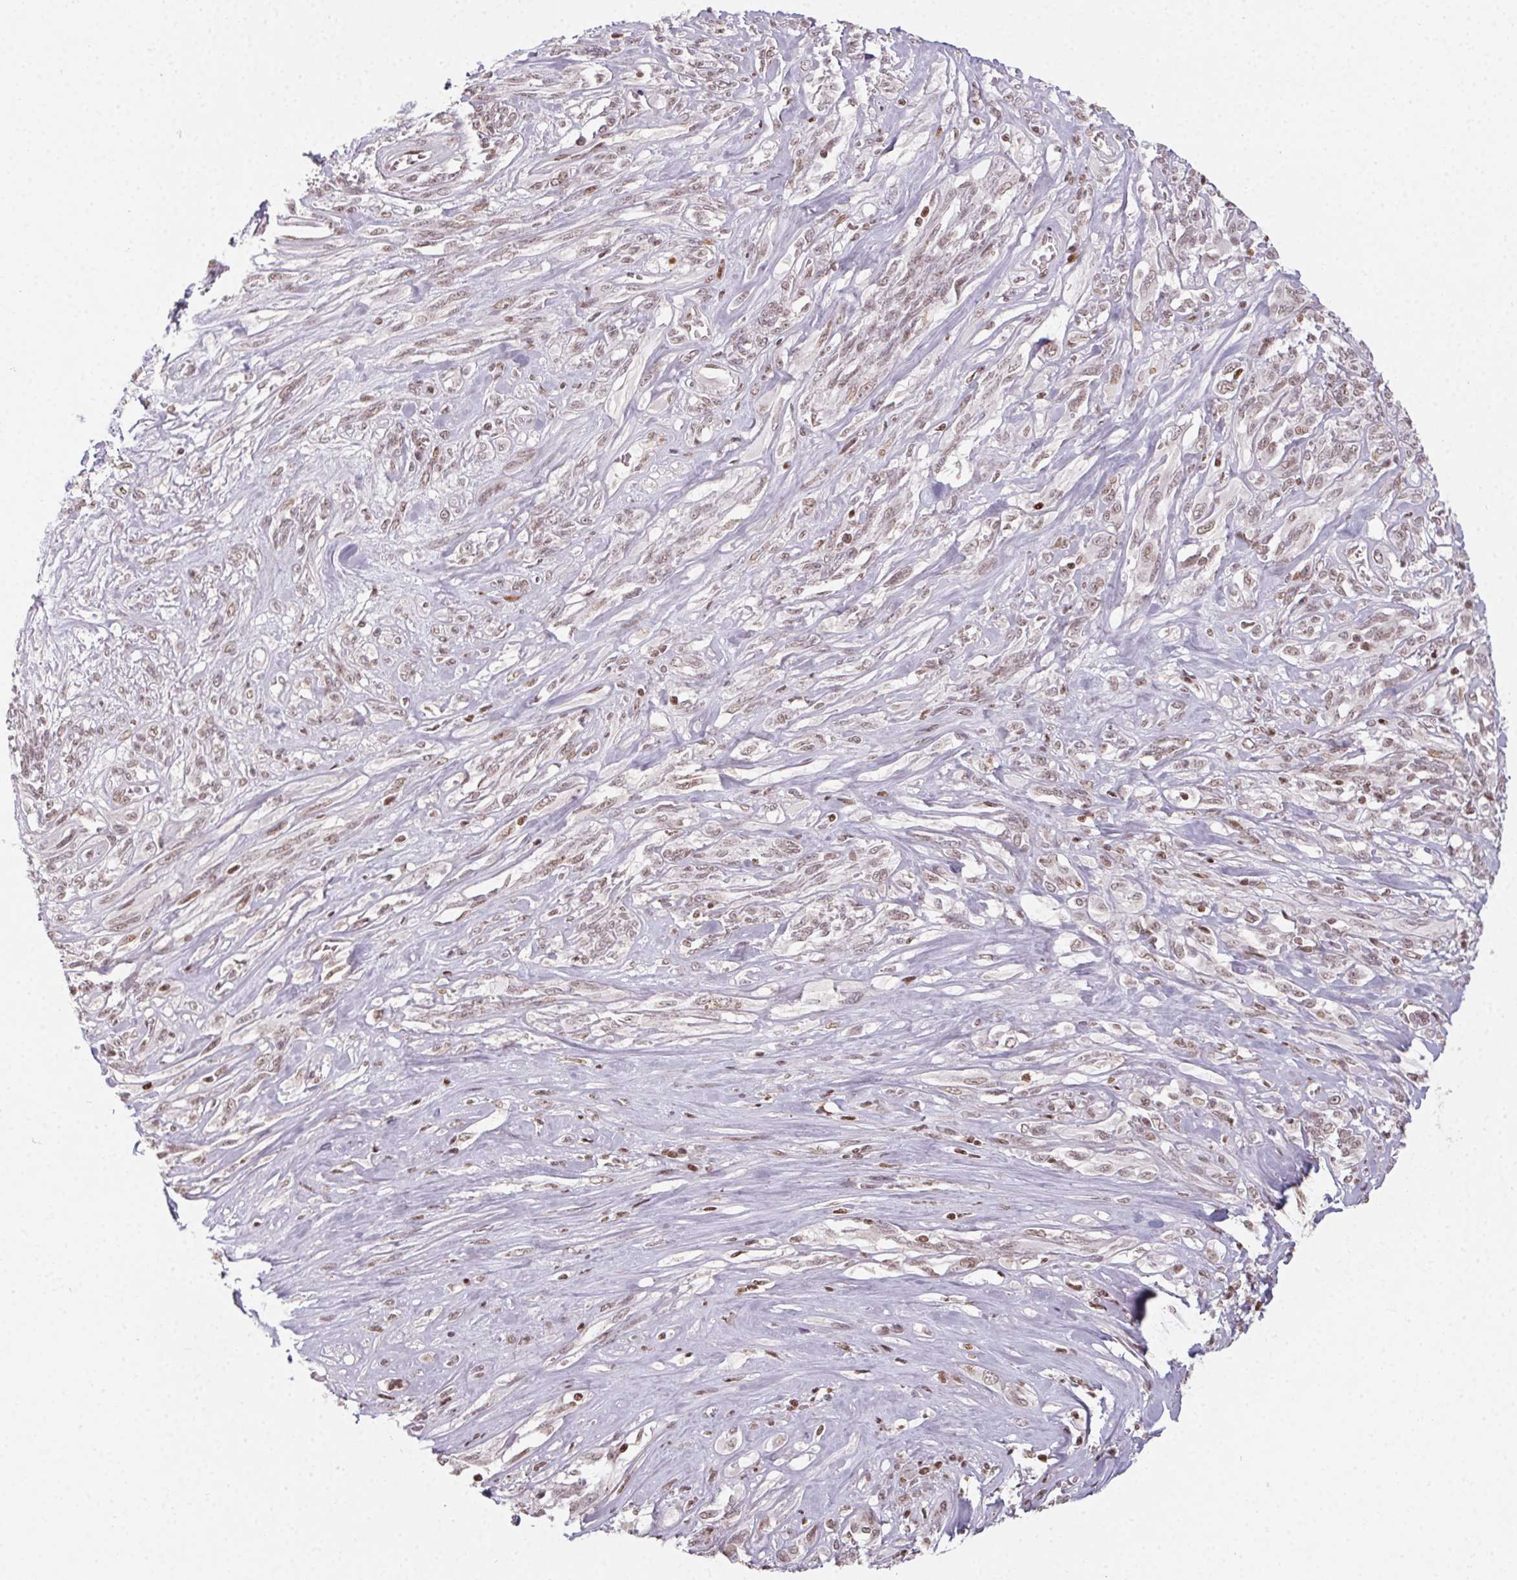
{"staining": {"intensity": "weak", "quantity": "25%-75%", "location": "nuclear"}, "tissue": "melanoma", "cell_type": "Tumor cells", "image_type": "cancer", "snomed": [{"axis": "morphology", "description": "Malignant melanoma, NOS"}, {"axis": "topography", "description": "Skin"}], "caption": "Immunohistochemical staining of malignant melanoma exhibits low levels of weak nuclear protein staining in about 25%-75% of tumor cells.", "gene": "KMT2A", "patient": {"sex": "female", "age": 91}}